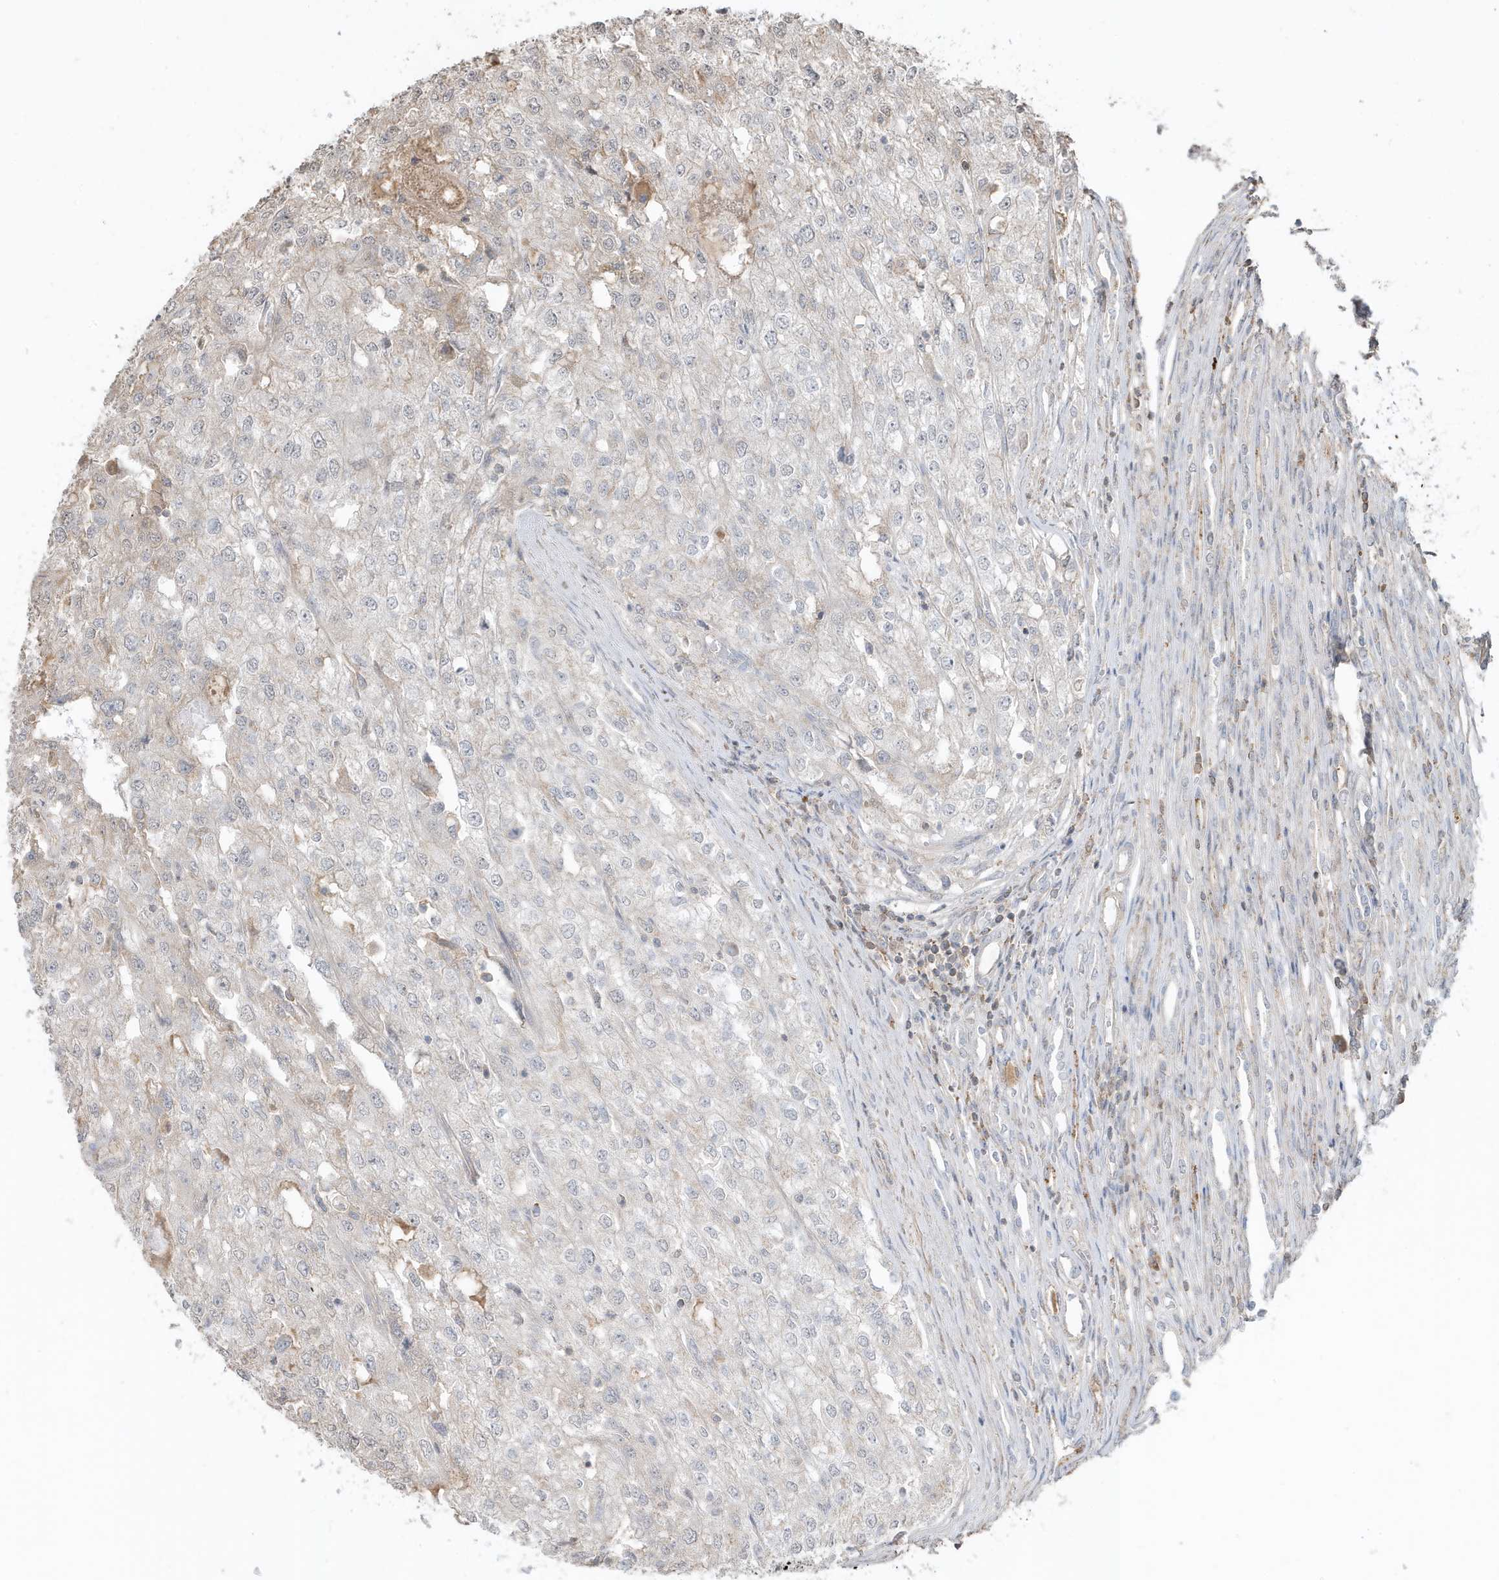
{"staining": {"intensity": "negative", "quantity": "none", "location": "none"}, "tissue": "renal cancer", "cell_type": "Tumor cells", "image_type": "cancer", "snomed": [{"axis": "morphology", "description": "Adenocarcinoma, NOS"}, {"axis": "topography", "description": "Kidney"}], "caption": "Tumor cells are negative for brown protein staining in adenocarcinoma (renal).", "gene": "PRRT3", "patient": {"sex": "female", "age": 54}}